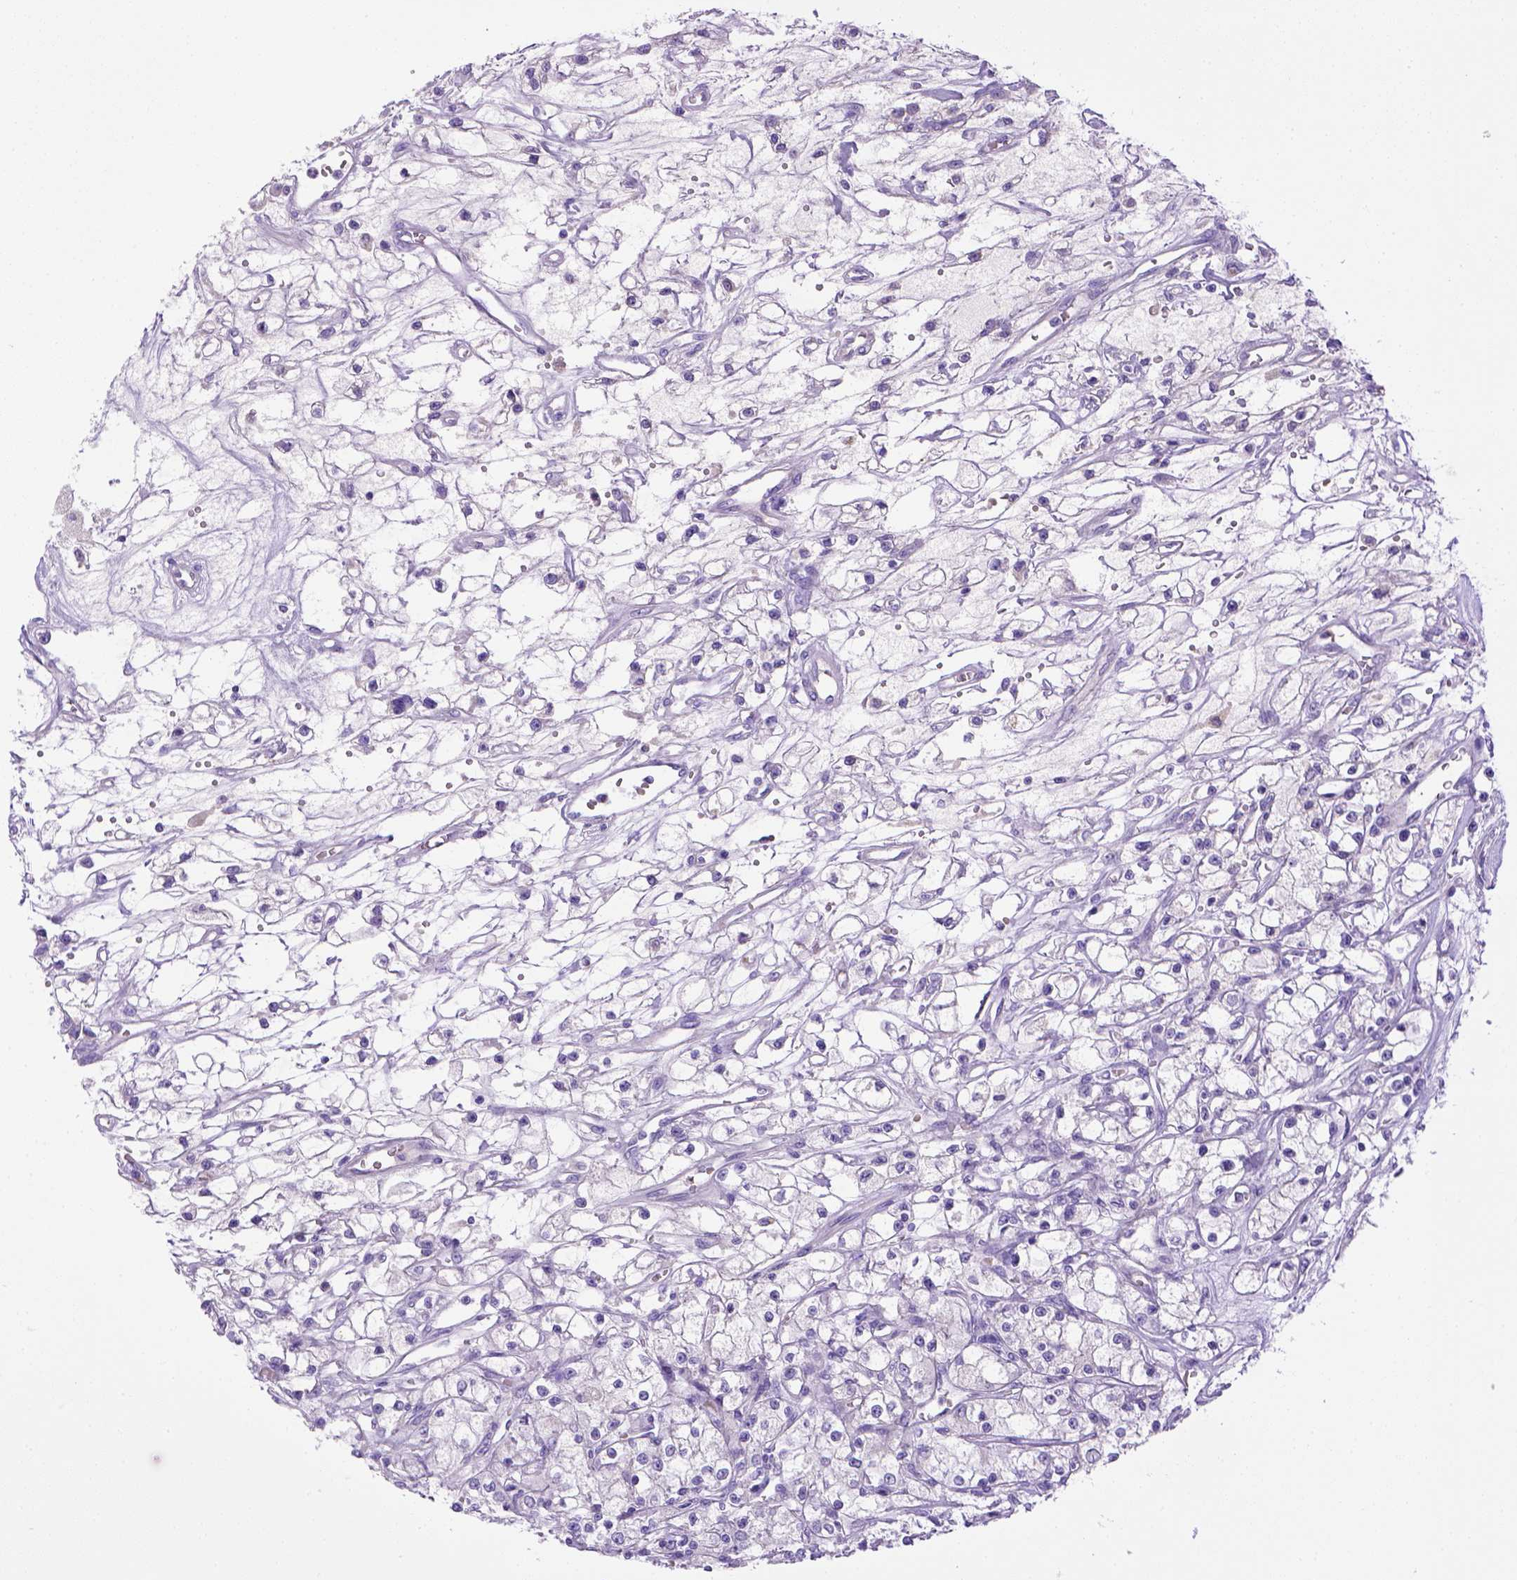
{"staining": {"intensity": "negative", "quantity": "none", "location": "none"}, "tissue": "renal cancer", "cell_type": "Tumor cells", "image_type": "cancer", "snomed": [{"axis": "morphology", "description": "Adenocarcinoma, NOS"}, {"axis": "topography", "description": "Kidney"}], "caption": "The micrograph reveals no staining of tumor cells in renal adenocarcinoma. The staining is performed using DAB (3,3'-diaminobenzidine) brown chromogen with nuclei counter-stained in using hematoxylin.", "gene": "BAAT", "patient": {"sex": "female", "age": 59}}